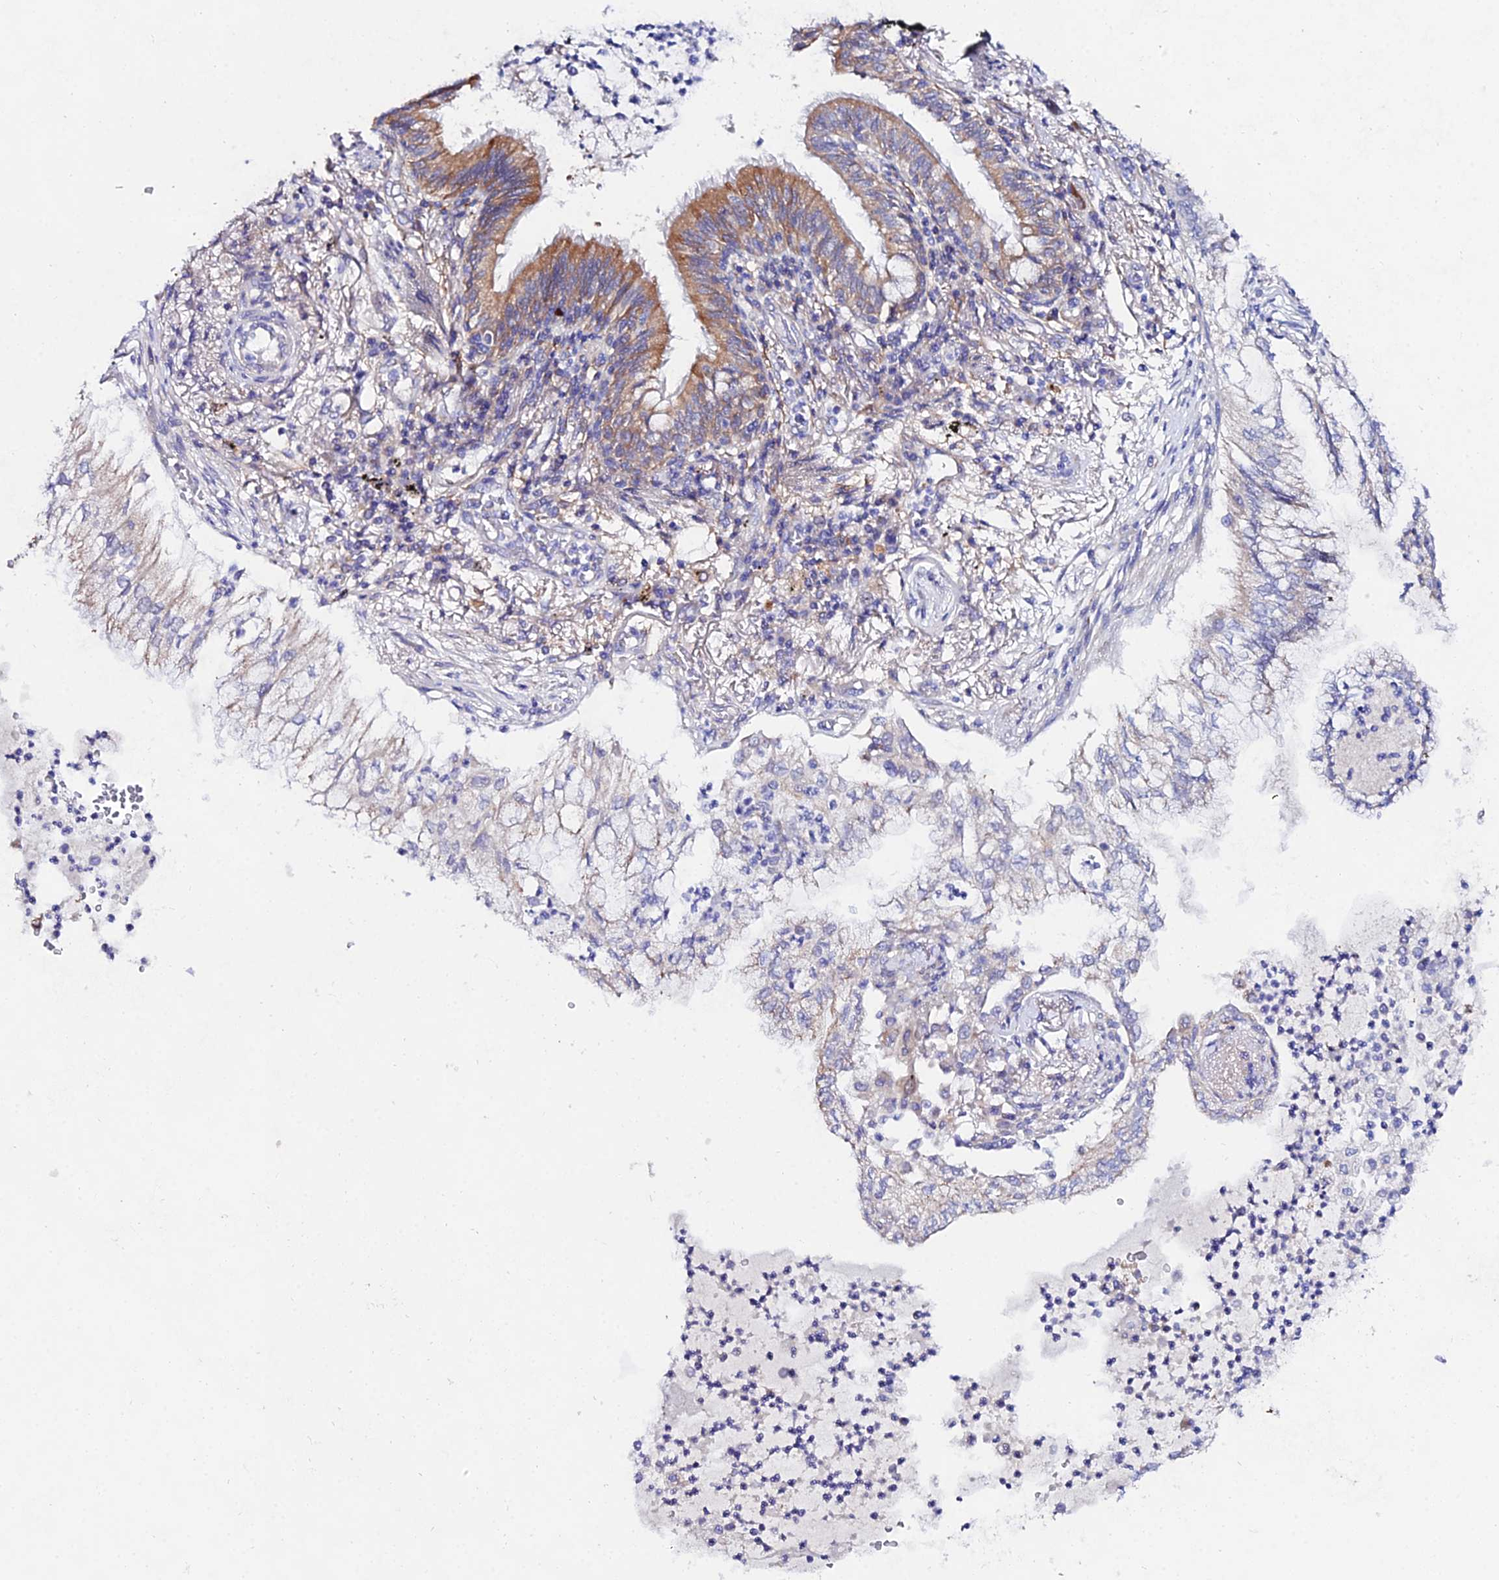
{"staining": {"intensity": "negative", "quantity": "none", "location": "none"}, "tissue": "lung cancer", "cell_type": "Tumor cells", "image_type": "cancer", "snomed": [{"axis": "morphology", "description": "Adenocarcinoma, NOS"}, {"axis": "topography", "description": "Lung"}], "caption": "Immunohistochemical staining of human adenocarcinoma (lung) displays no significant staining in tumor cells. (Immunohistochemistry (ihc), brightfield microscopy, high magnification).", "gene": "PPP2R2C", "patient": {"sex": "female", "age": 70}}